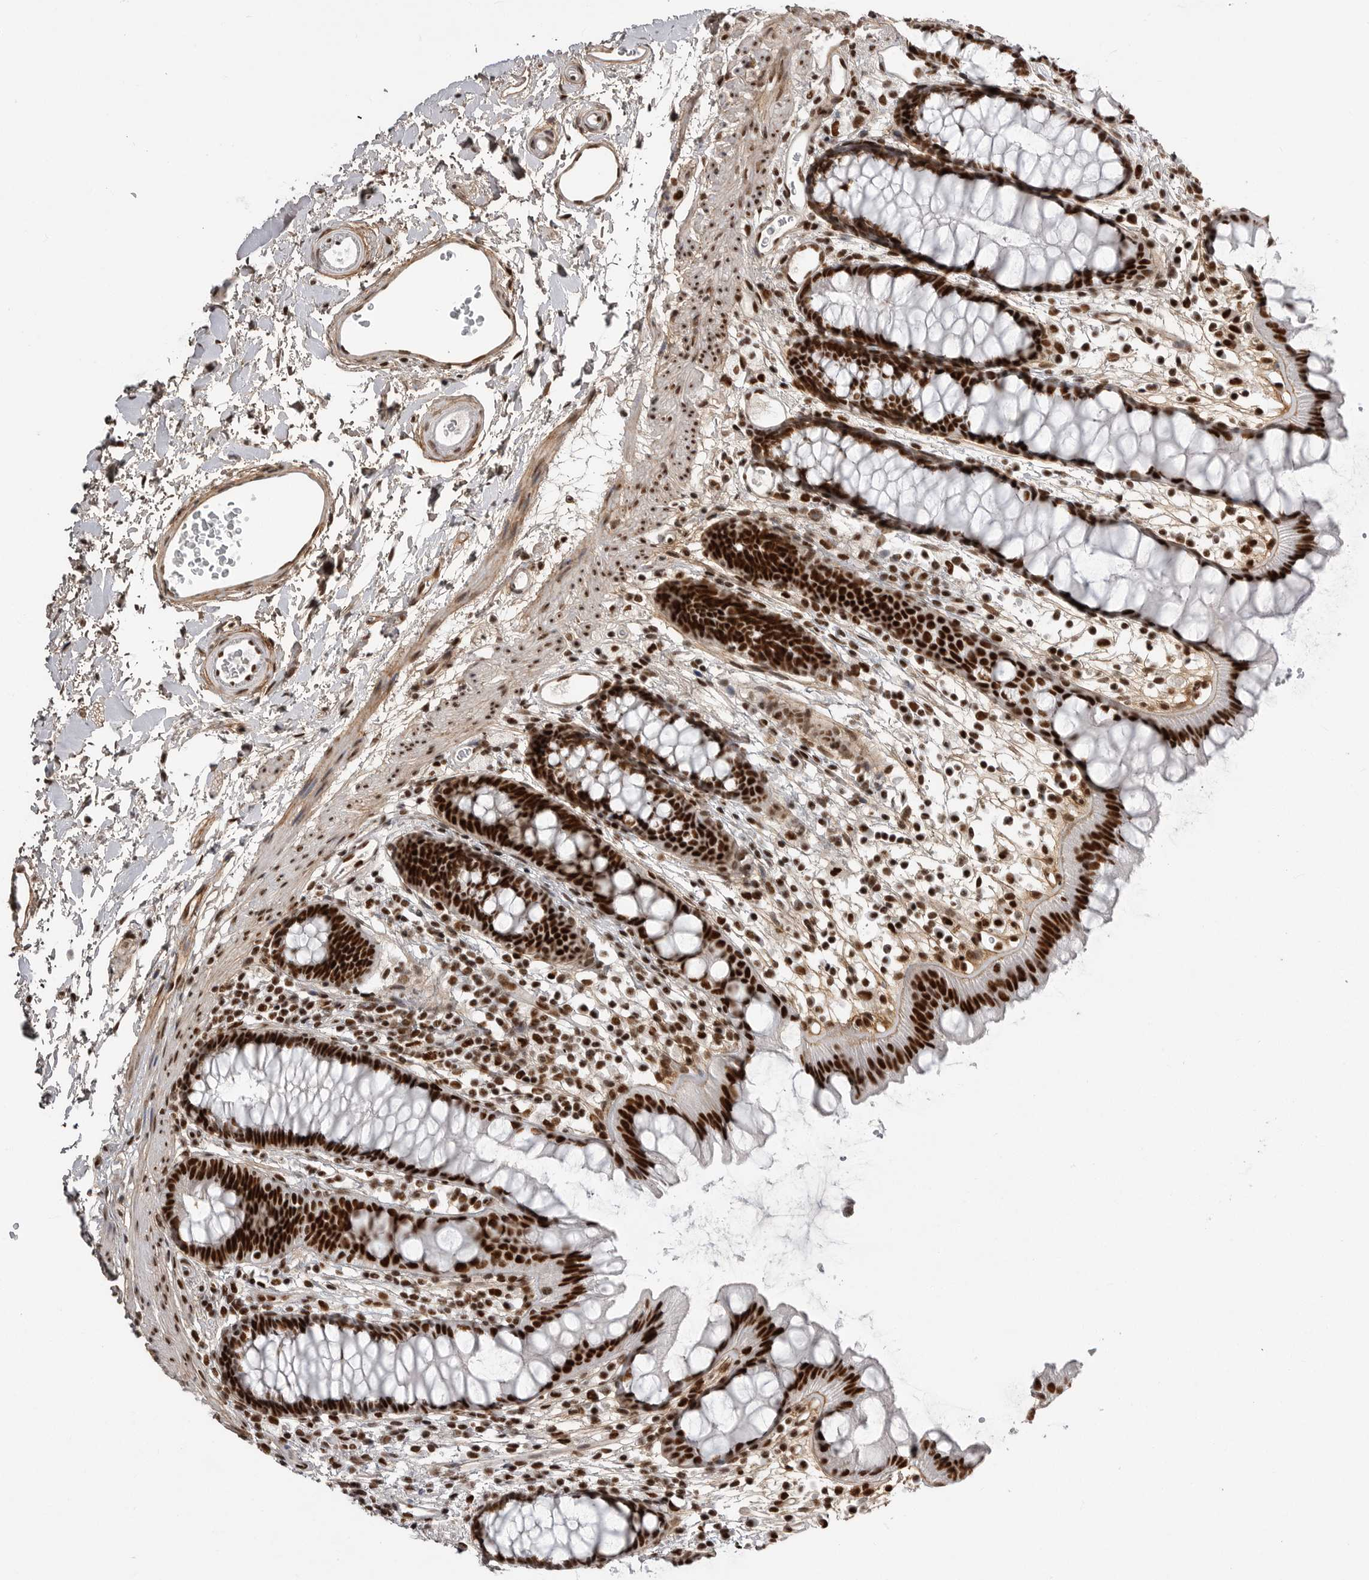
{"staining": {"intensity": "strong", "quantity": ">75%", "location": "nuclear"}, "tissue": "rectum", "cell_type": "Glandular cells", "image_type": "normal", "snomed": [{"axis": "morphology", "description": "Normal tissue, NOS"}, {"axis": "topography", "description": "Rectum"}], "caption": "Protein staining of benign rectum demonstrates strong nuclear staining in about >75% of glandular cells. The staining was performed using DAB to visualize the protein expression in brown, while the nuclei were stained in blue with hematoxylin (Magnification: 20x).", "gene": "PPP1R8", "patient": {"sex": "female", "age": 65}}